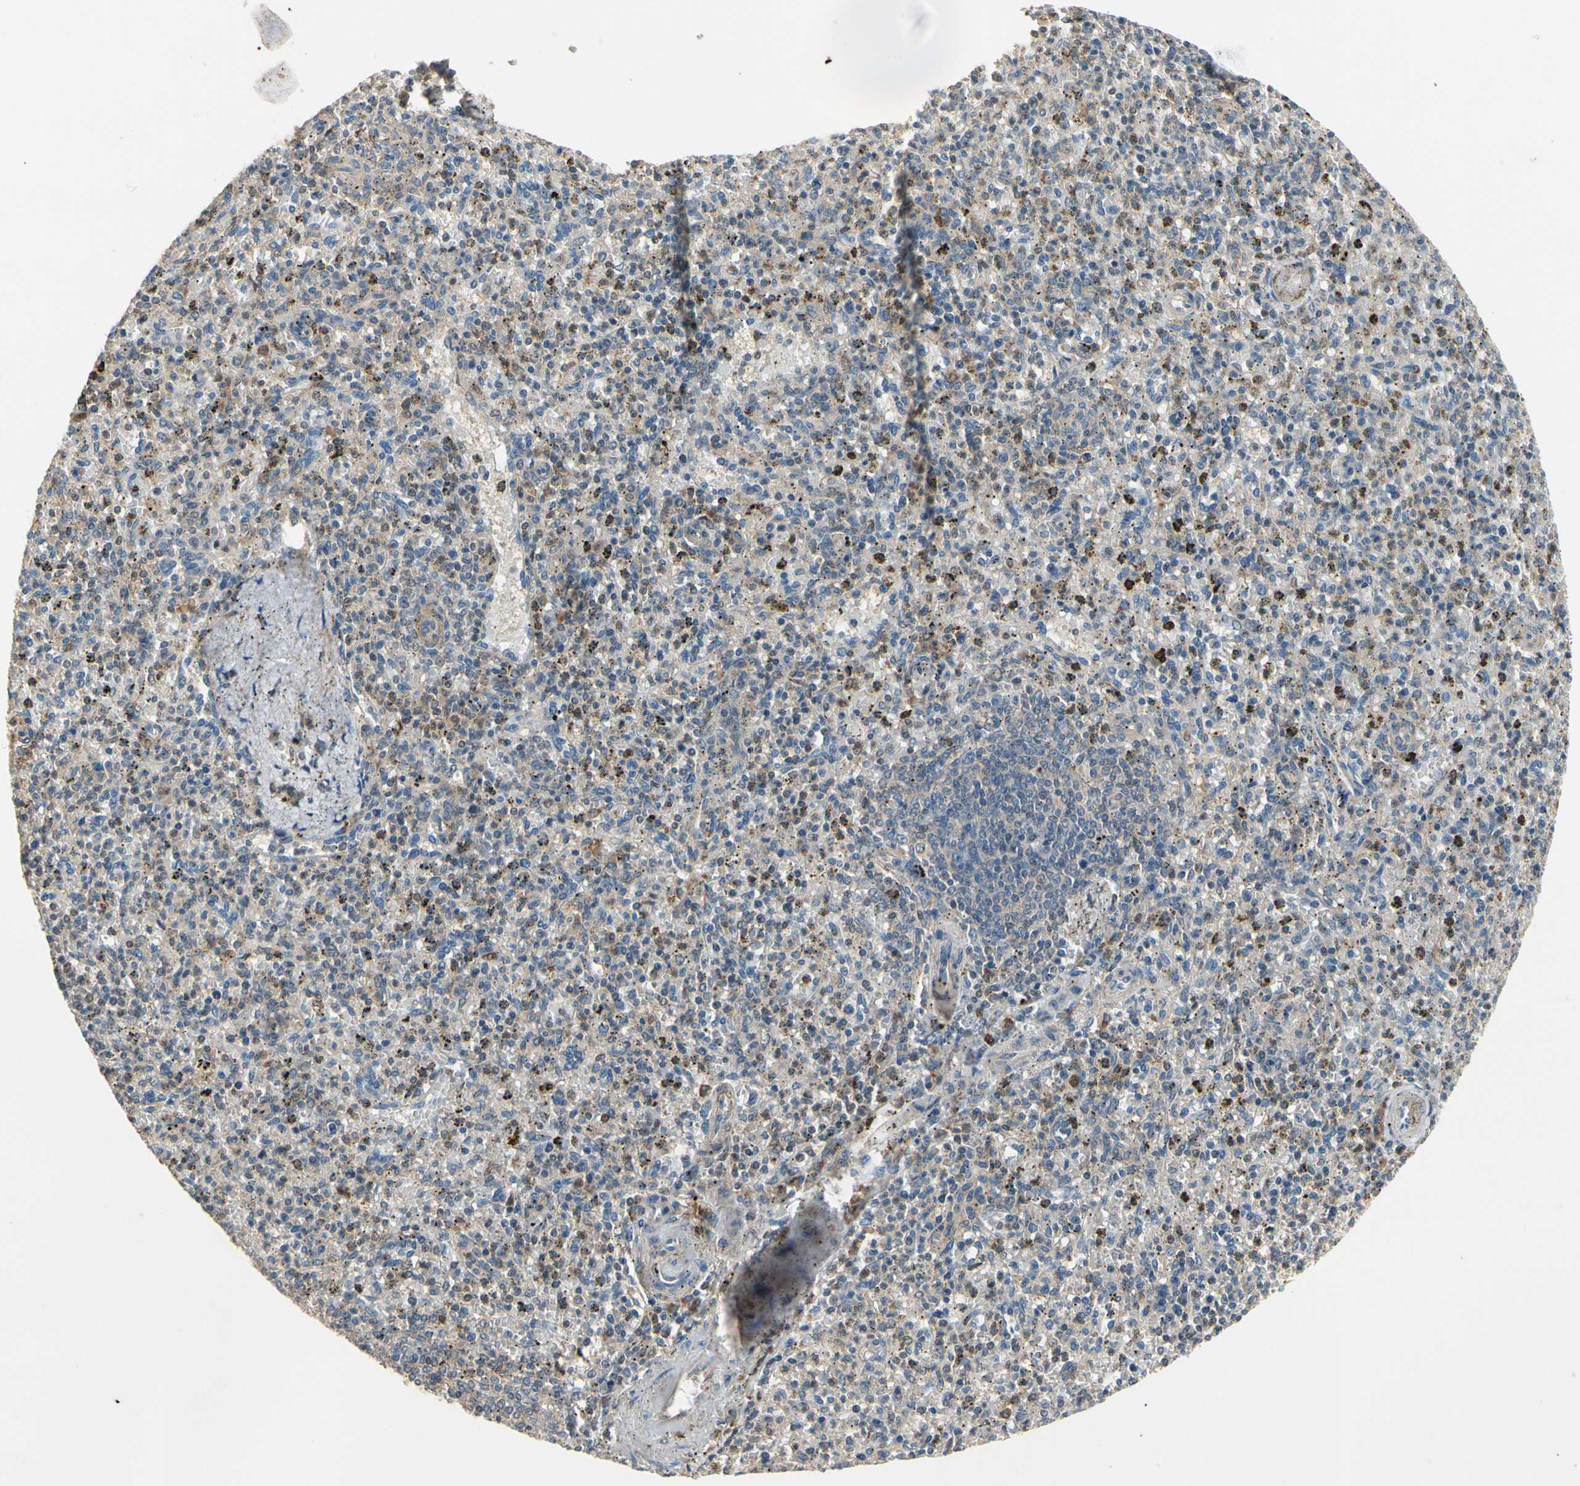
{"staining": {"intensity": "moderate", "quantity": "<25%", "location": "cytoplasmic/membranous,nuclear"}, "tissue": "spleen", "cell_type": "Cells in red pulp", "image_type": "normal", "snomed": [{"axis": "morphology", "description": "Normal tissue, NOS"}, {"axis": "topography", "description": "Spleen"}], "caption": "About <25% of cells in red pulp in benign human spleen reveal moderate cytoplasmic/membranous,nuclear protein expression as visualized by brown immunohistochemical staining.", "gene": "CGREF1", "patient": {"sex": "male", "age": 72}}